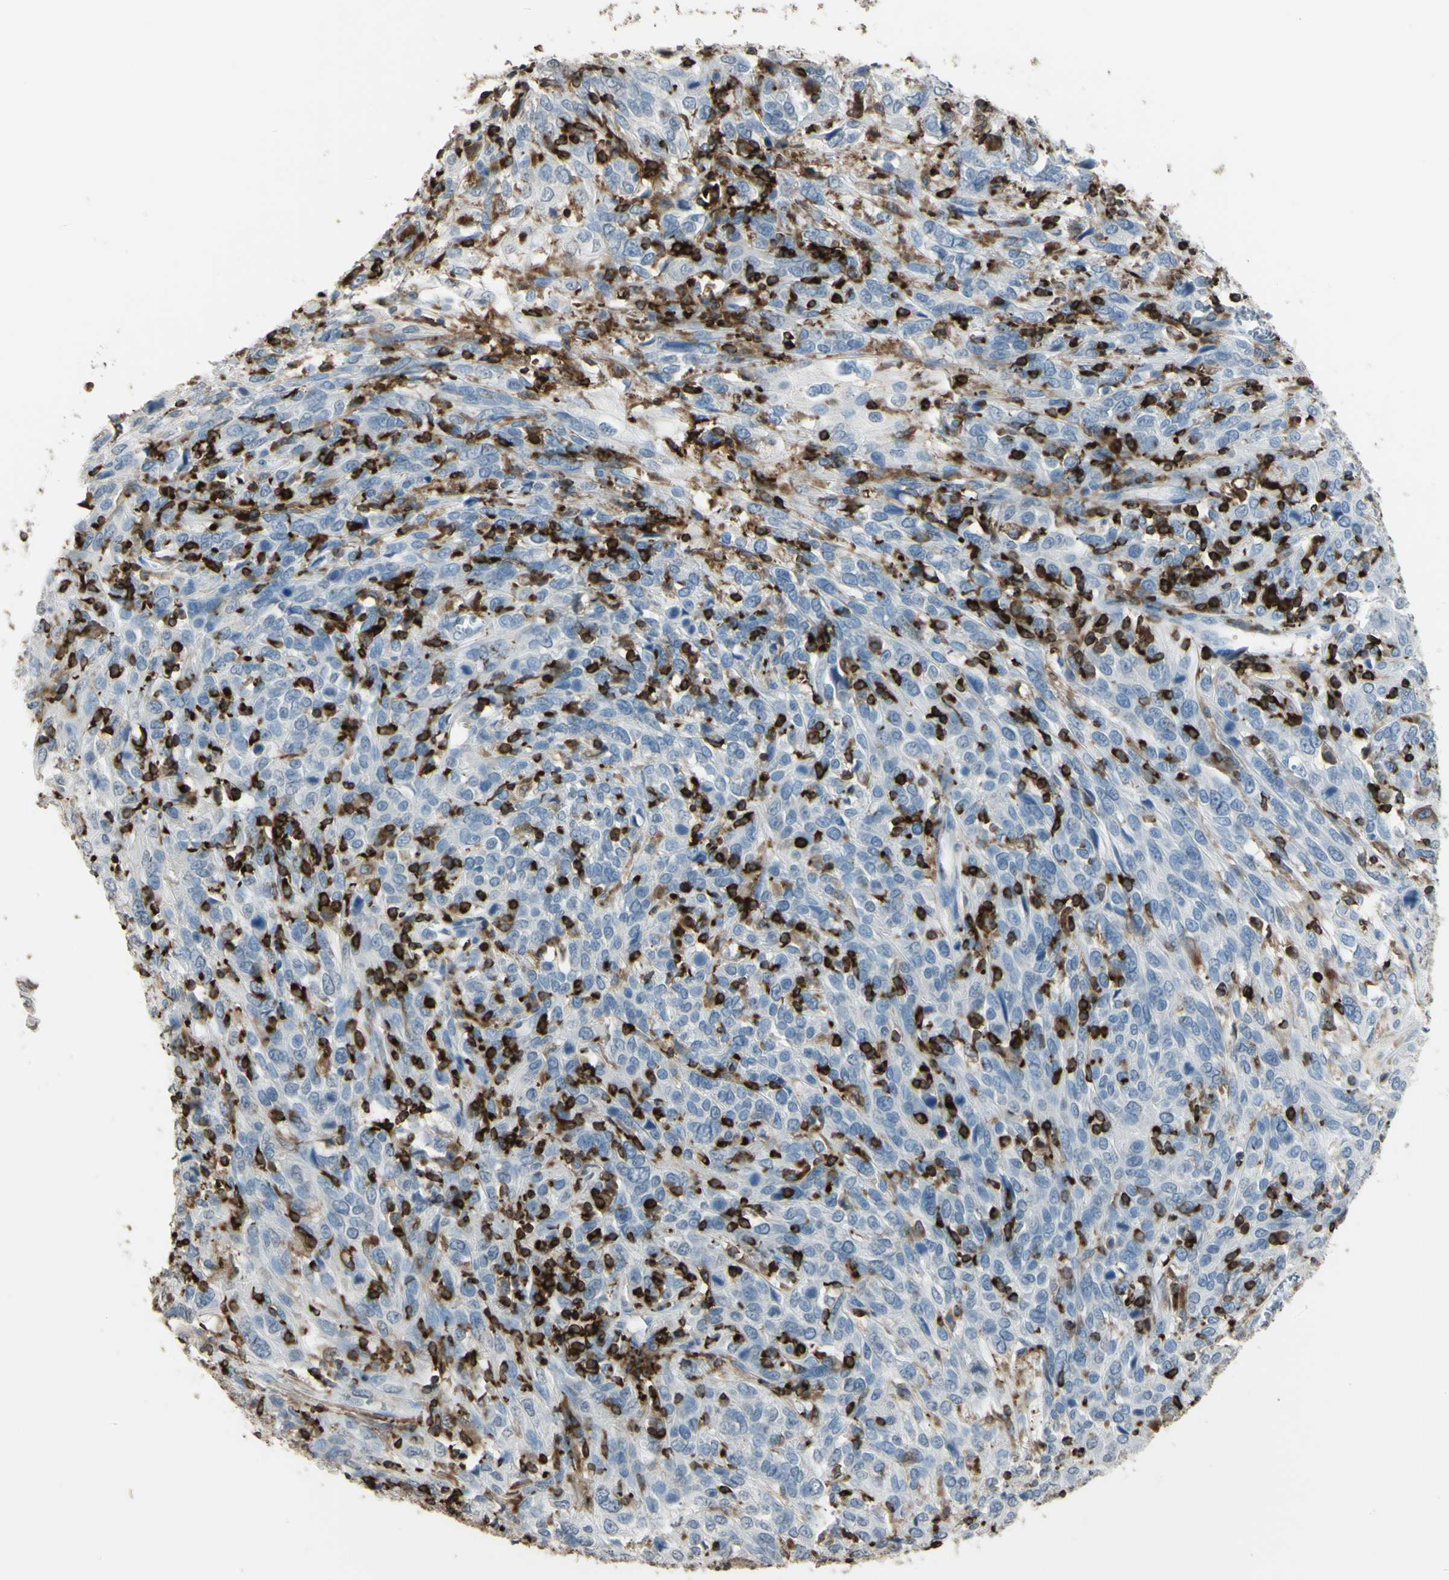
{"staining": {"intensity": "negative", "quantity": "none", "location": "none"}, "tissue": "cervical cancer", "cell_type": "Tumor cells", "image_type": "cancer", "snomed": [{"axis": "morphology", "description": "Squamous cell carcinoma, NOS"}, {"axis": "topography", "description": "Cervix"}], "caption": "Human cervical cancer (squamous cell carcinoma) stained for a protein using immunohistochemistry (IHC) displays no staining in tumor cells.", "gene": "PSTPIP1", "patient": {"sex": "female", "age": 46}}